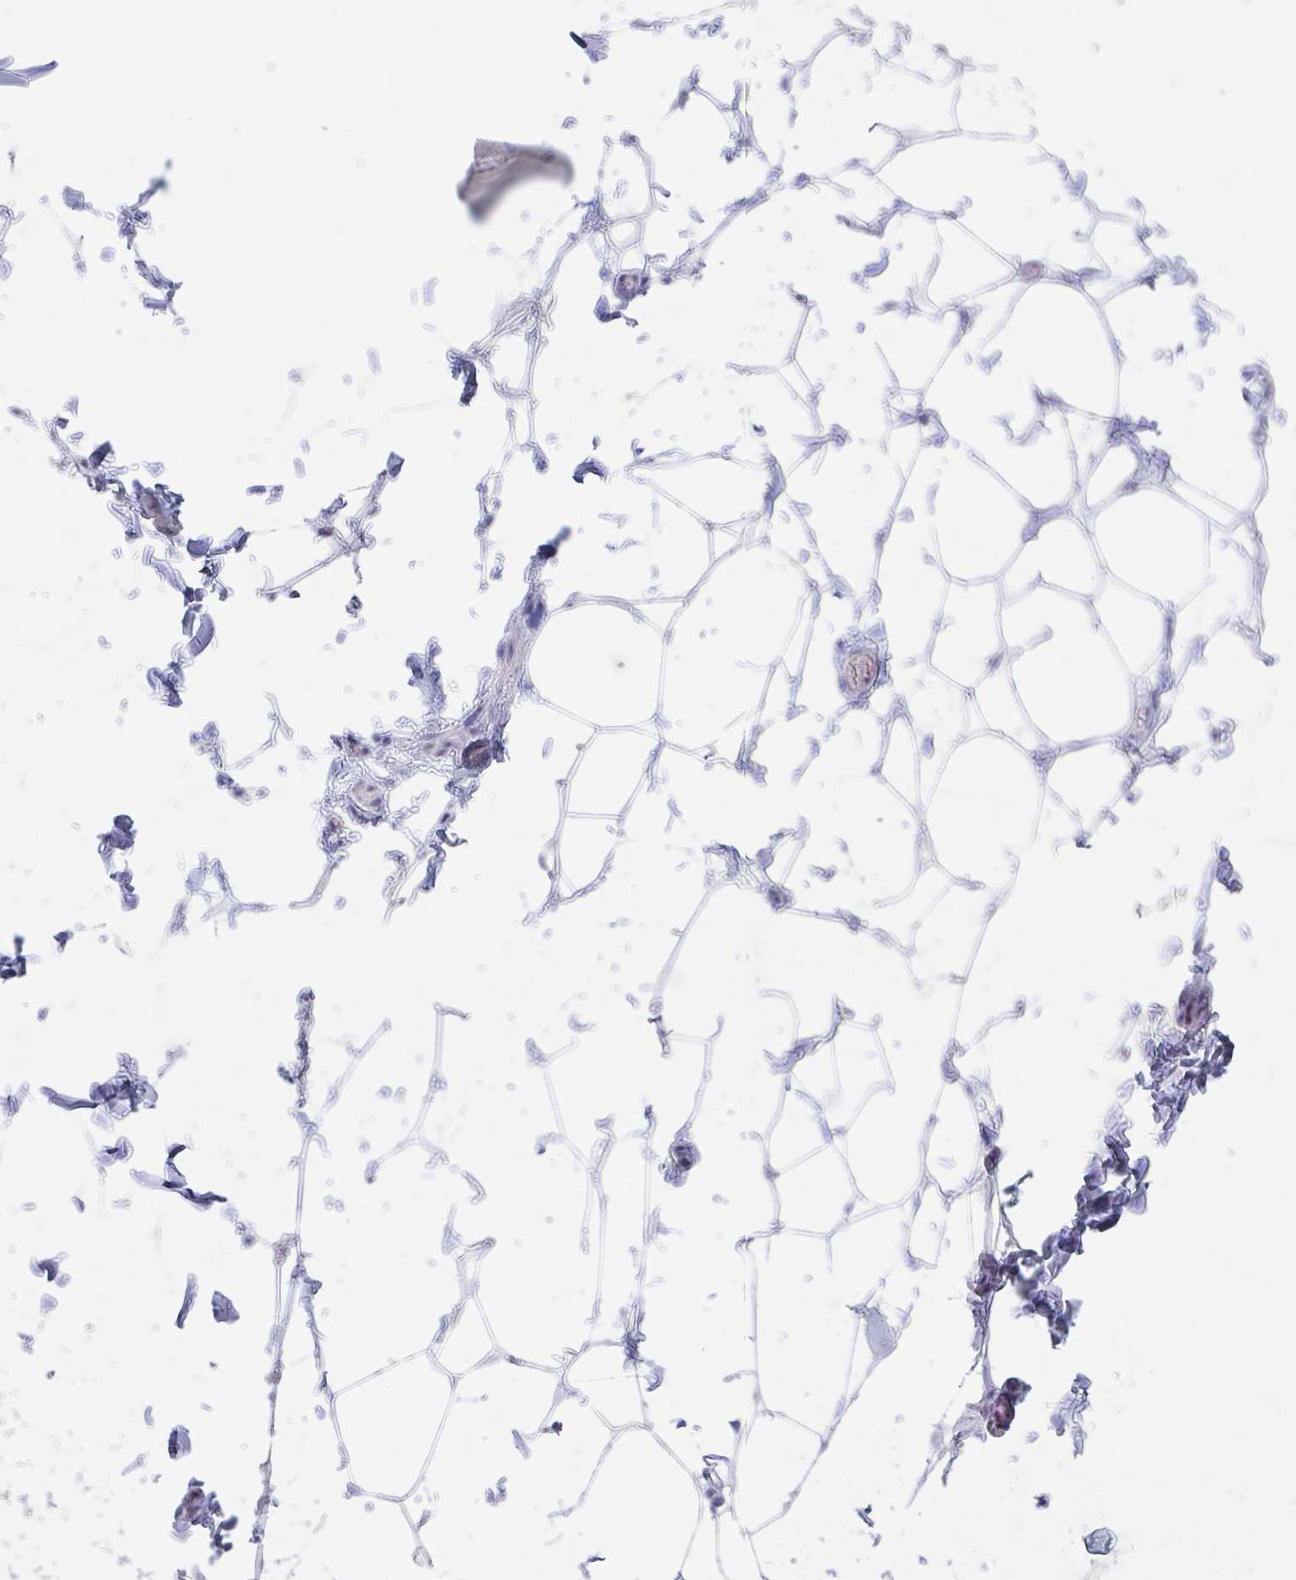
{"staining": {"intensity": "negative", "quantity": "none", "location": "none"}, "tissue": "adipose tissue", "cell_type": "Adipocytes", "image_type": "normal", "snomed": [{"axis": "morphology", "description": "Normal tissue, NOS"}, {"axis": "topography", "description": "Soft tissue"}, {"axis": "topography", "description": "Adipose tissue"}, {"axis": "topography", "description": "Vascular tissue"}, {"axis": "topography", "description": "Peripheral nerve tissue"}], "caption": "Immunohistochemistry (IHC) of normal adipose tissue displays no positivity in adipocytes. The staining was performed using DAB to visualize the protein expression in brown, while the nuclei were stained in blue with hematoxylin (Magnification: 20x).", "gene": "NOXRED1", "patient": {"sex": "male", "age": 29}}